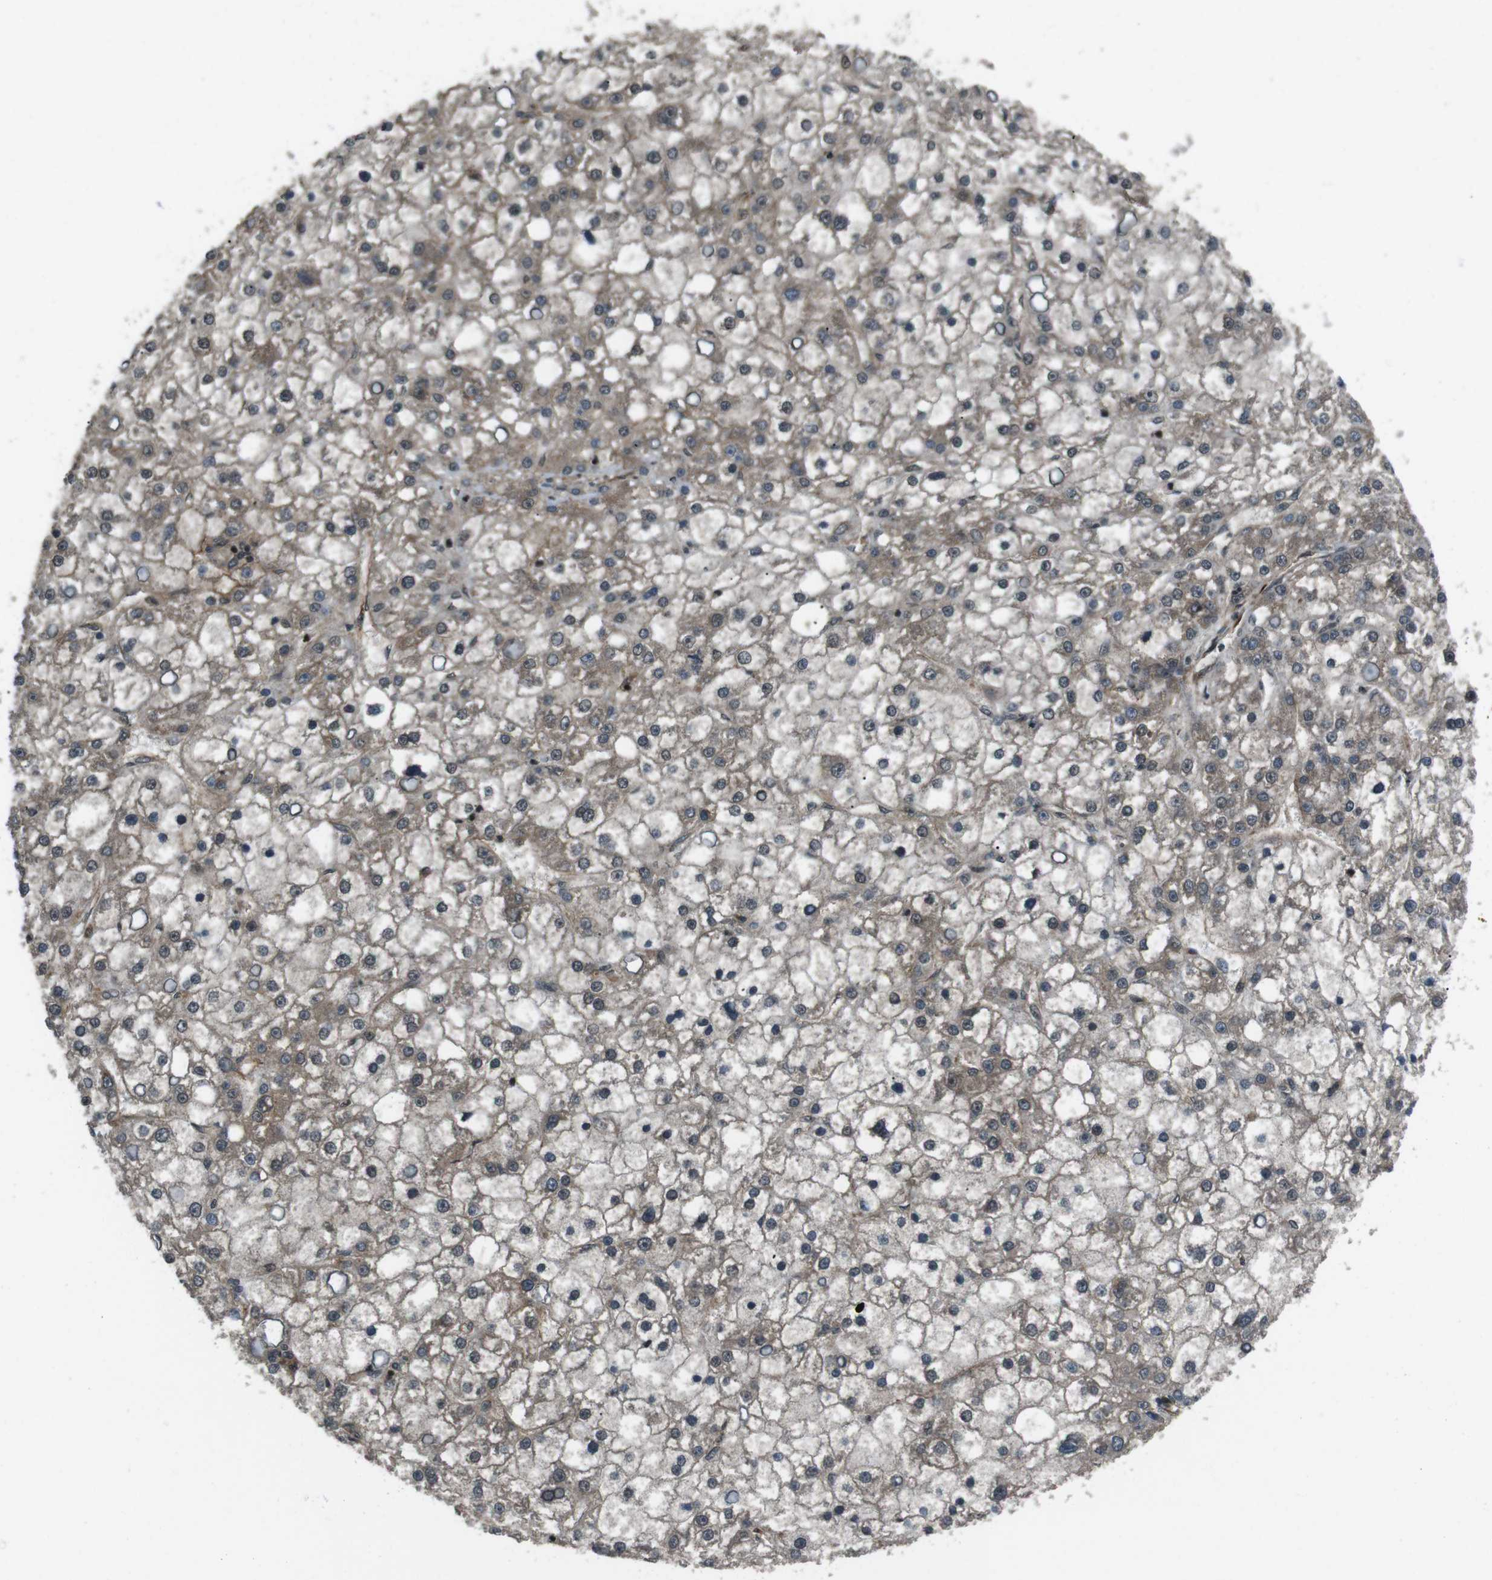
{"staining": {"intensity": "weak", "quantity": "25%-75%", "location": "cytoplasmic/membranous"}, "tissue": "liver cancer", "cell_type": "Tumor cells", "image_type": "cancer", "snomed": [{"axis": "morphology", "description": "Carcinoma, Hepatocellular, NOS"}, {"axis": "topography", "description": "Liver"}], "caption": "Liver cancer (hepatocellular carcinoma) stained for a protein (brown) reveals weak cytoplasmic/membranous positive positivity in approximately 25%-75% of tumor cells.", "gene": "TIAM2", "patient": {"sex": "male", "age": 67}}